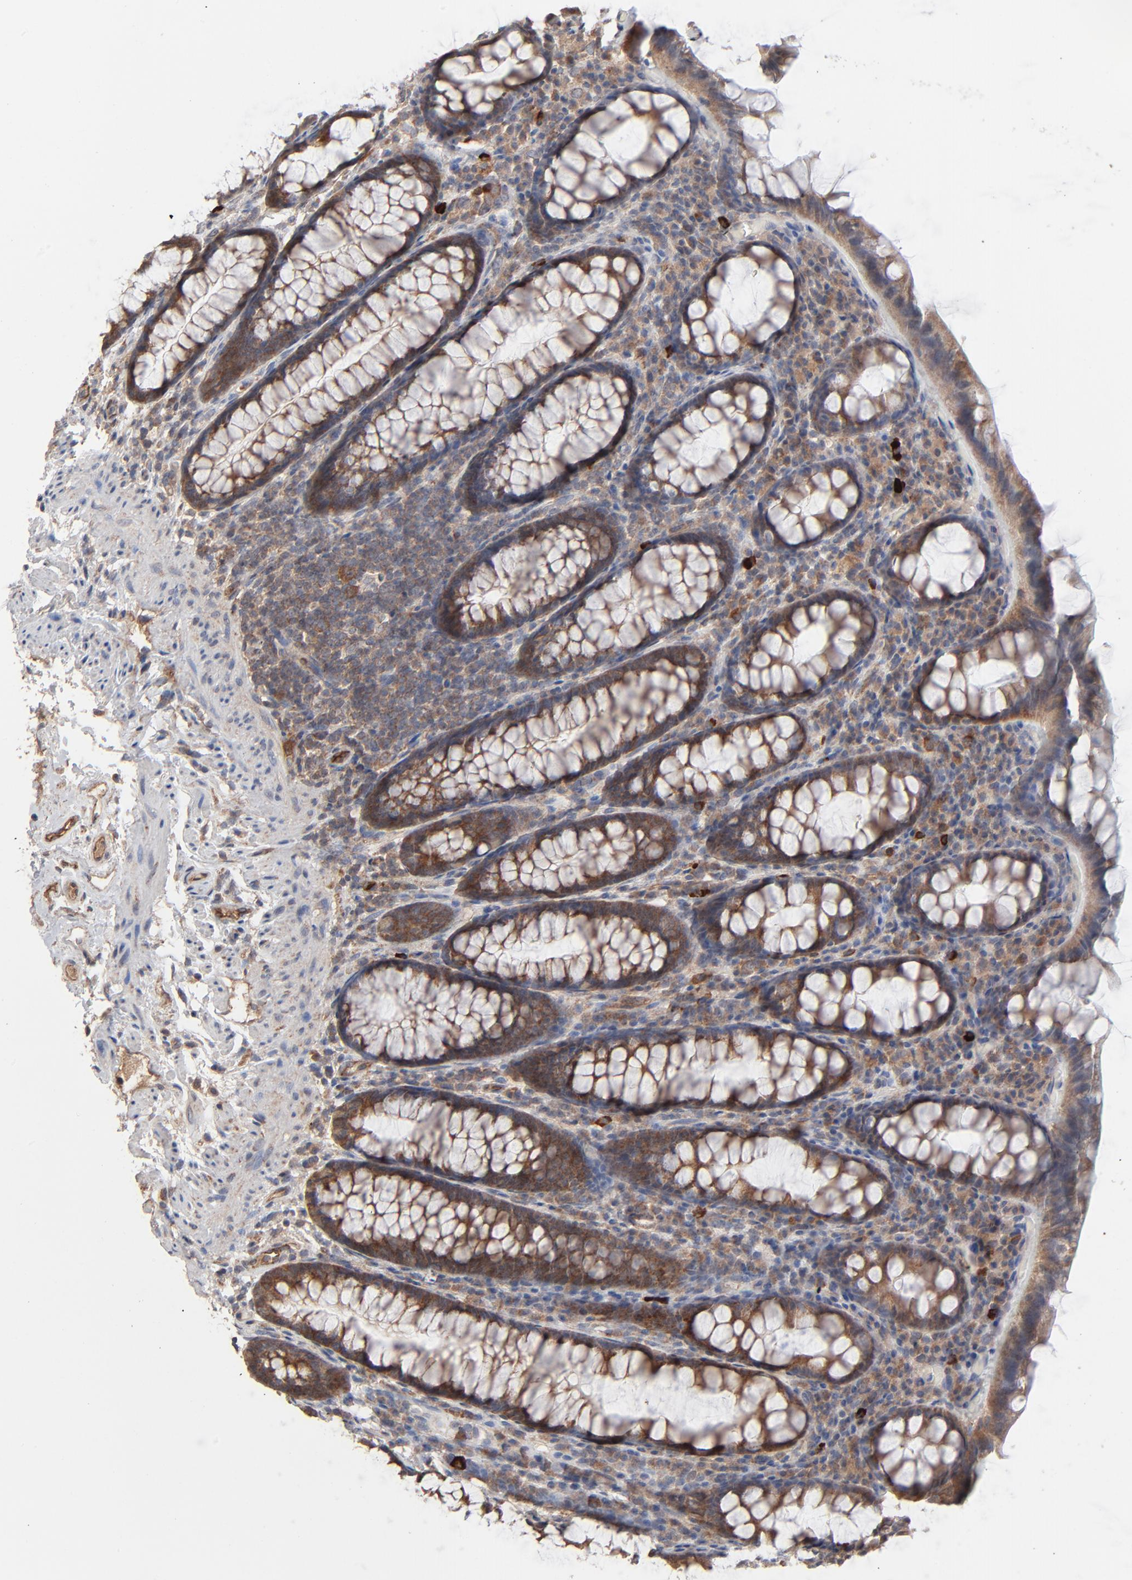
{"staining": {"intensity": "strong", "quantity": ">75%", "location": "cytoplasmic/membranous"}, "tissue": "rectum", "cell_type": "Glandular cells", "image_type": "normal", "snomed": [{"axis": "morphology", "description": "Normal tissue, NOS"}, {"axis": "topography", "description": "Rectum"}], "caption": "This photomicrograph exhibits IHC staining of unremarkable rectum, with high strong cytoplasmic/membranous expression in approximately >75% of glandular cells.", "gene": "ABLIM3", "patient": {"sex": "male", "age": 92}}